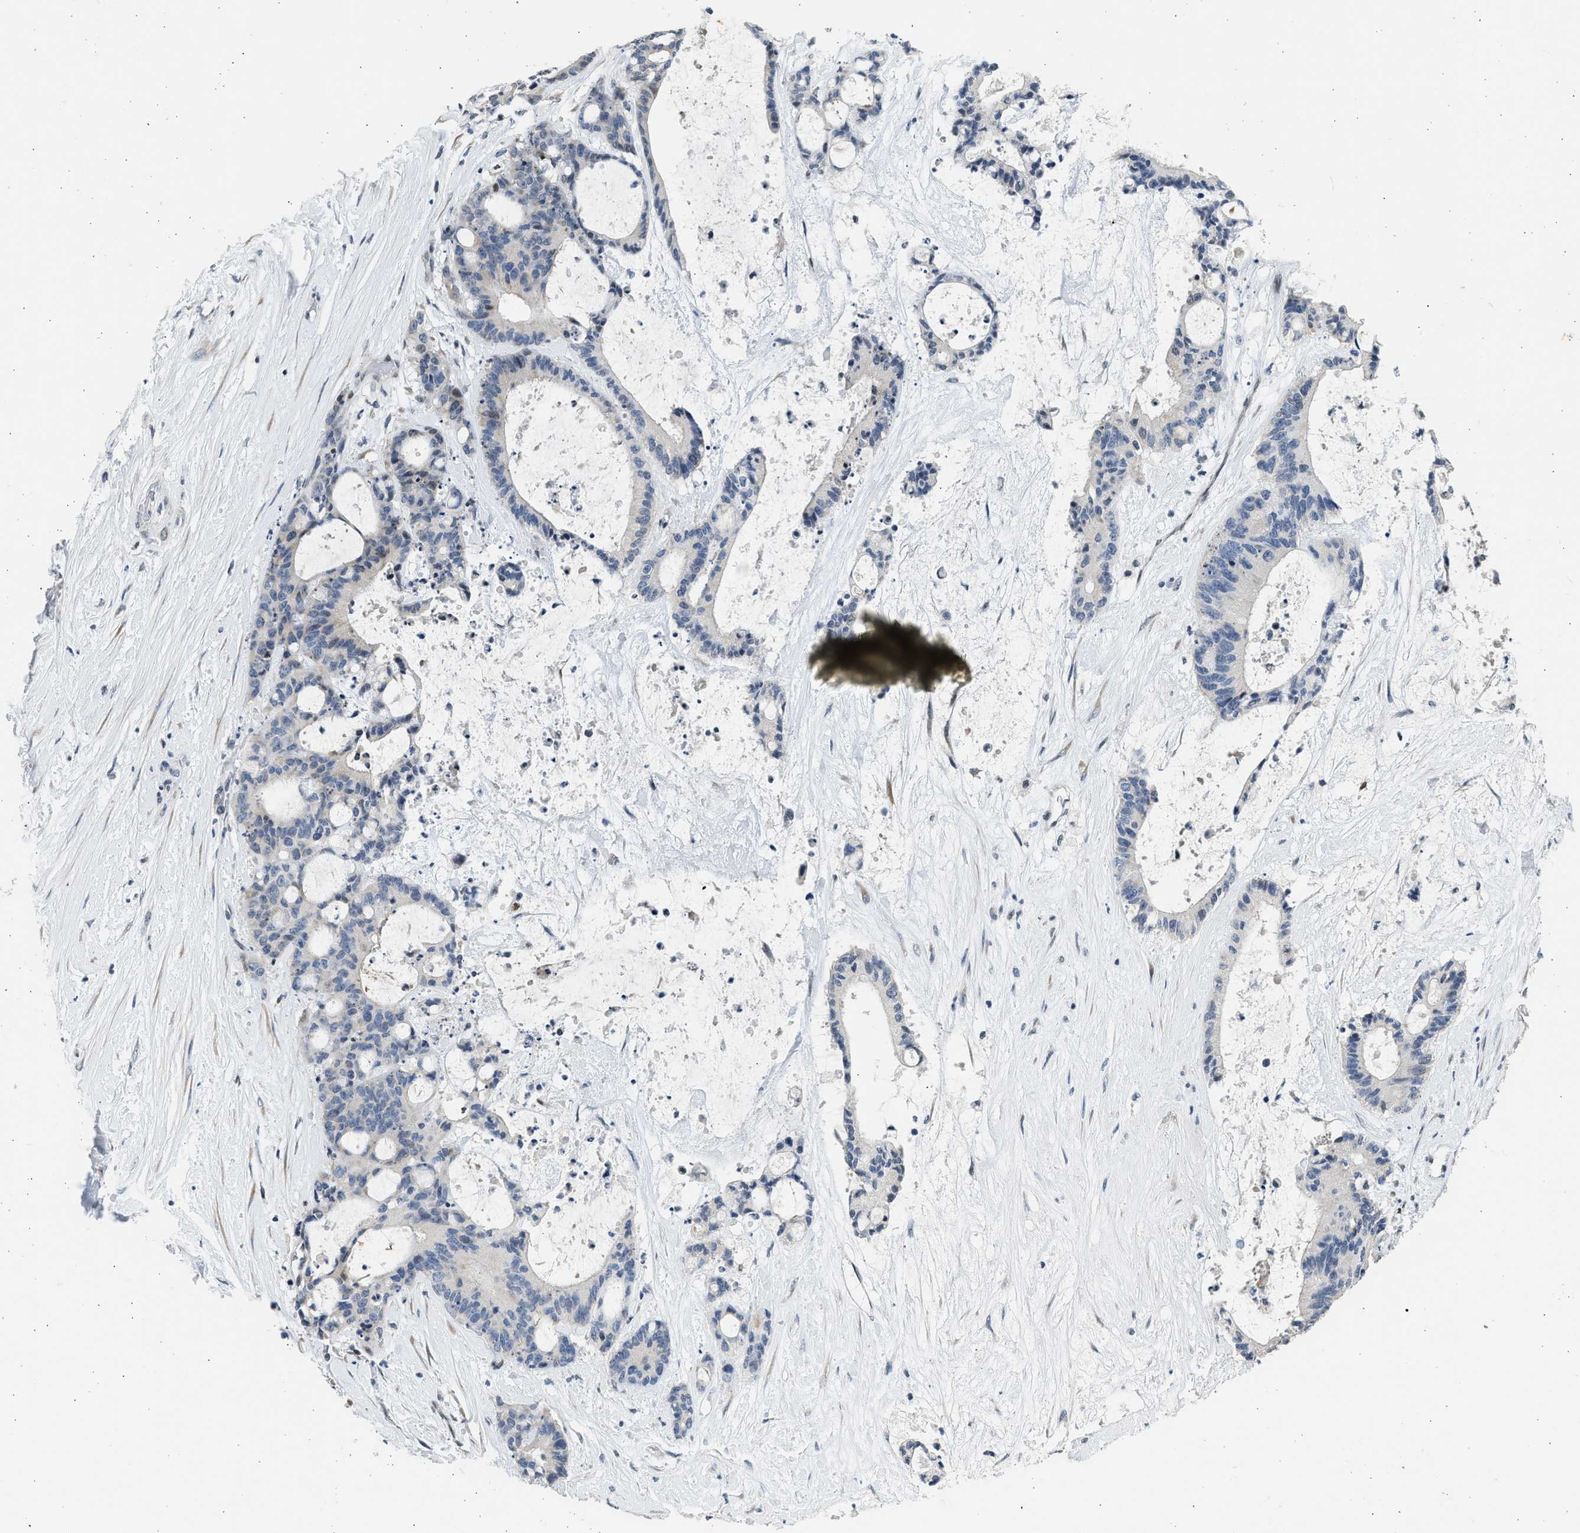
{"staining": {"intensity": "negative", "quantity": "none", "location": "none"}, "tissue": "liver cancer", "cell_type": "Tumor cells", "image_type": "cancer", "snomed": [{"axis": "morphology", "description": "Cholangiocarcinoma"}, {"axis": "topography", "description": "Liver"}], "caption": "An immunohistochemistry (IHC) image of liver cancer (cholangiocarcinoma) is shown. There is no staining in tumor cells of liver cancer (cholangiocarcinoma). (Brightfield microscopy of DAB (3,3'-diaminobenzidine) immunohistochemistry (IHC) at high magnification).", "gene": "HMGN3", "patient": {"sex": "female", "age": 73}}